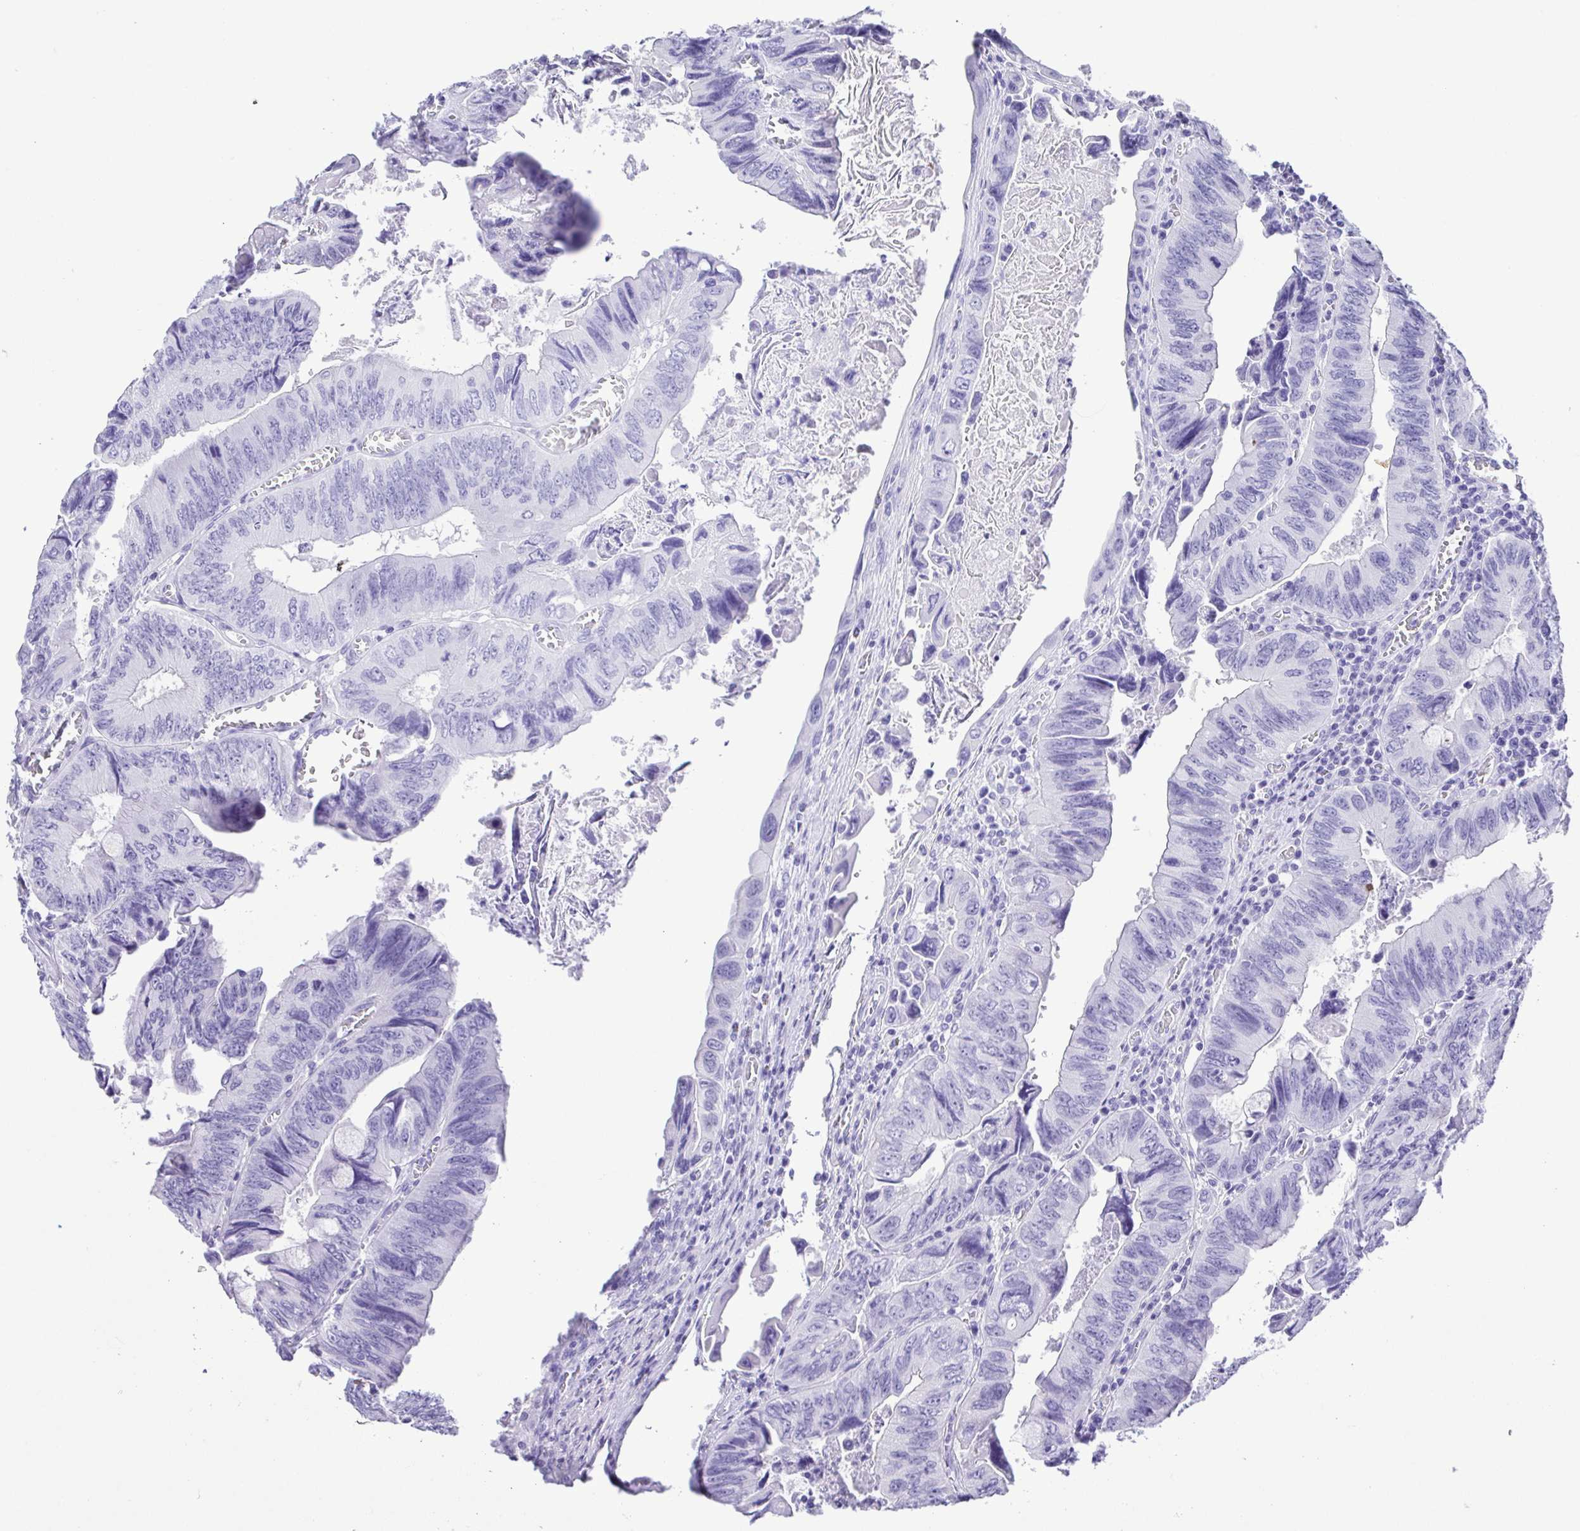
{"staining": {"intensity": "negative", "quantity": "none", "location": "none"}, "tissue": "colorectal cancer", "cell_type": "Tumor cells", "image_type": "cancer", "snomed": [{"axis": "morphology", "description": "Adenocarcinoma, NOS"}, {"axis": "topography", "description": "Colon"}], "caption": "Human adenocarcinoma (colorectal) stained for a protein using immunohistochemistry (IHC) displays no positivity in tumor cells.", "gene": "CASP14", "patient": {"sex": "female", "age": 84}}